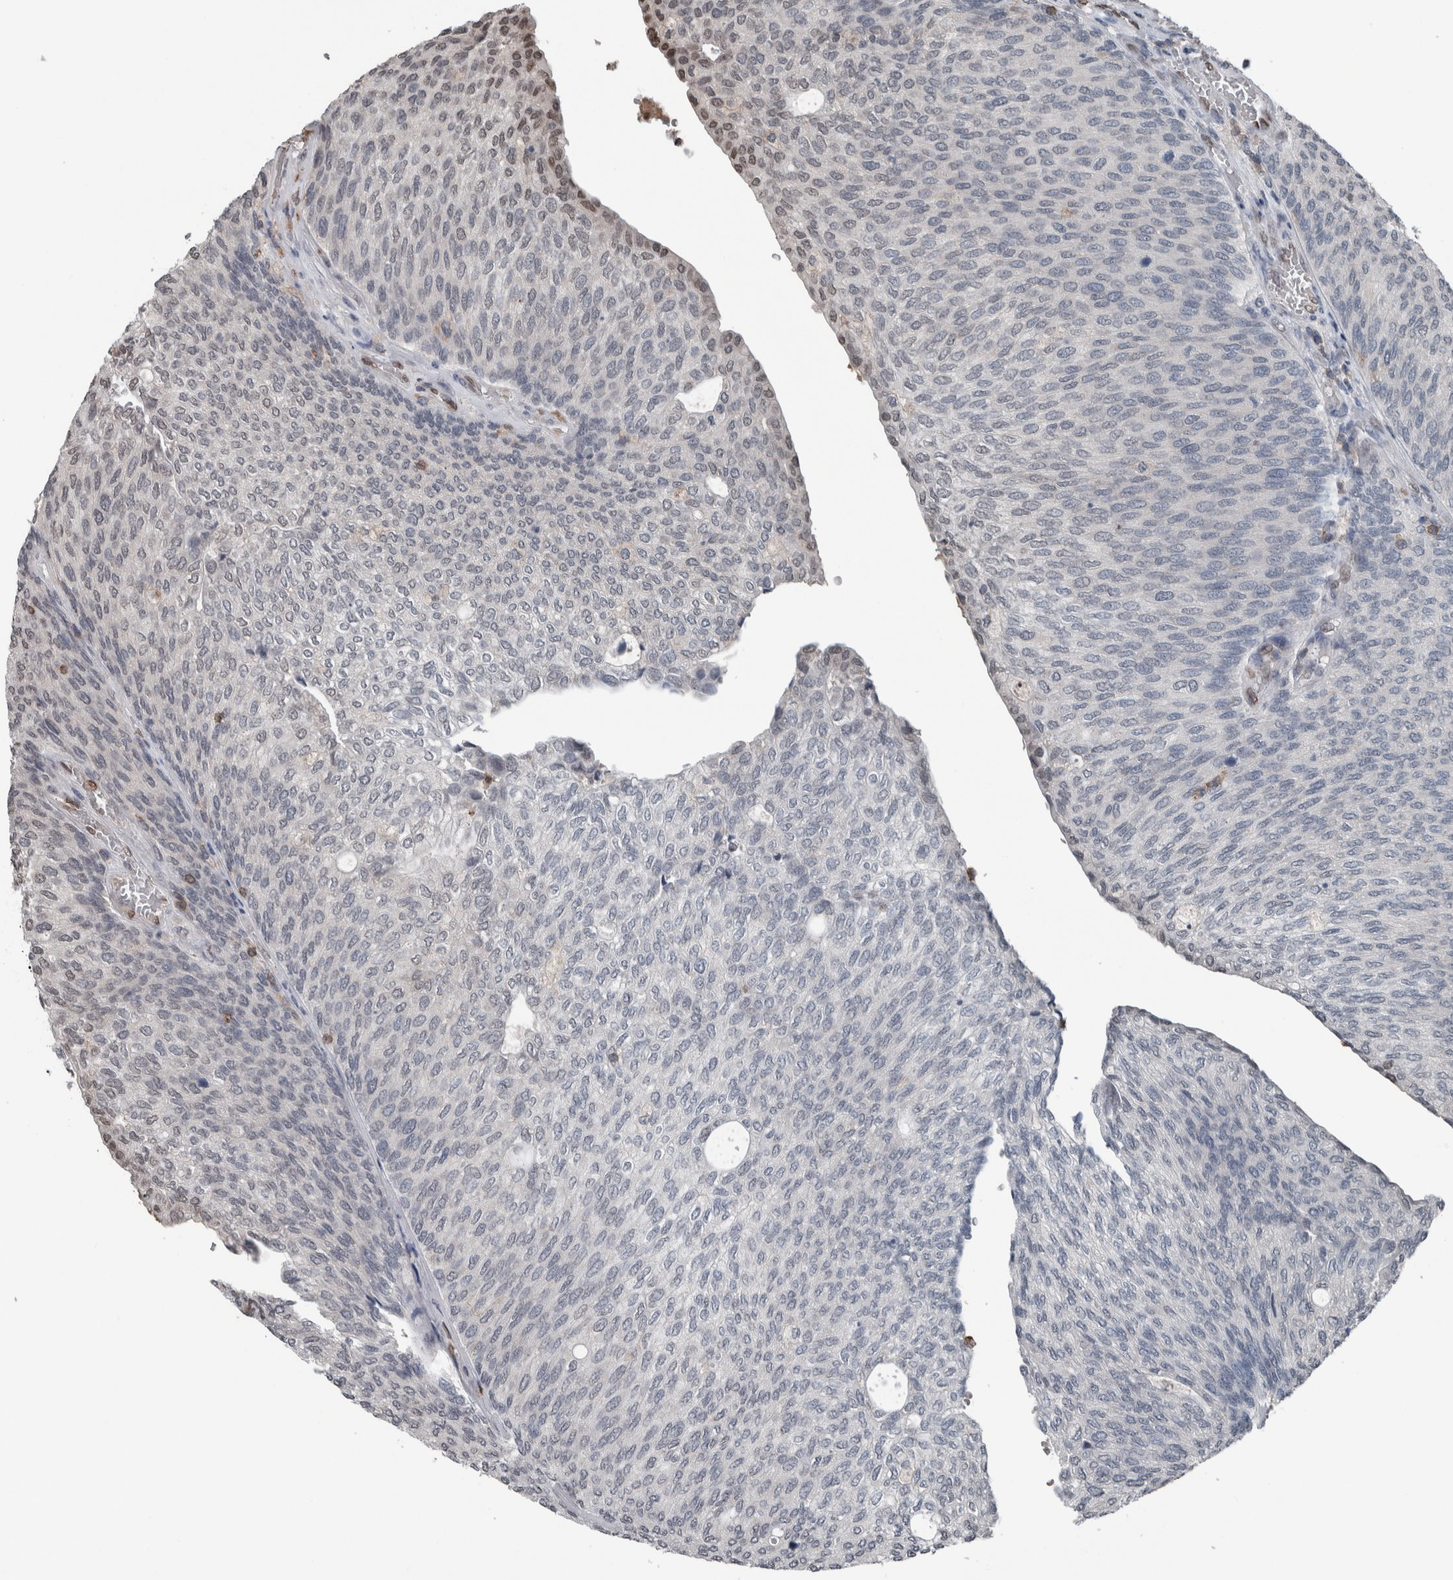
{"staining": {"intensity": "weak", "quantity": "<25%", "location": "nuclear"}, "tissue": "urothelial cancer", "cell_type": "Tumor cells", "image_type": "cancer", "snomed": [{"axis": "morphology", "description": "Urothelial carcinoma, Low grade"}, {"axis": "topography", "description": "Urinary bladder"}], "caption": "The immunohistochemistry (IHC) micrograph has no significant expression in tumor cells of urothelial carcinoma (low-grade) tissue.", "gene": "MAFF", "patient": {"sex": "female", "age": 79}}